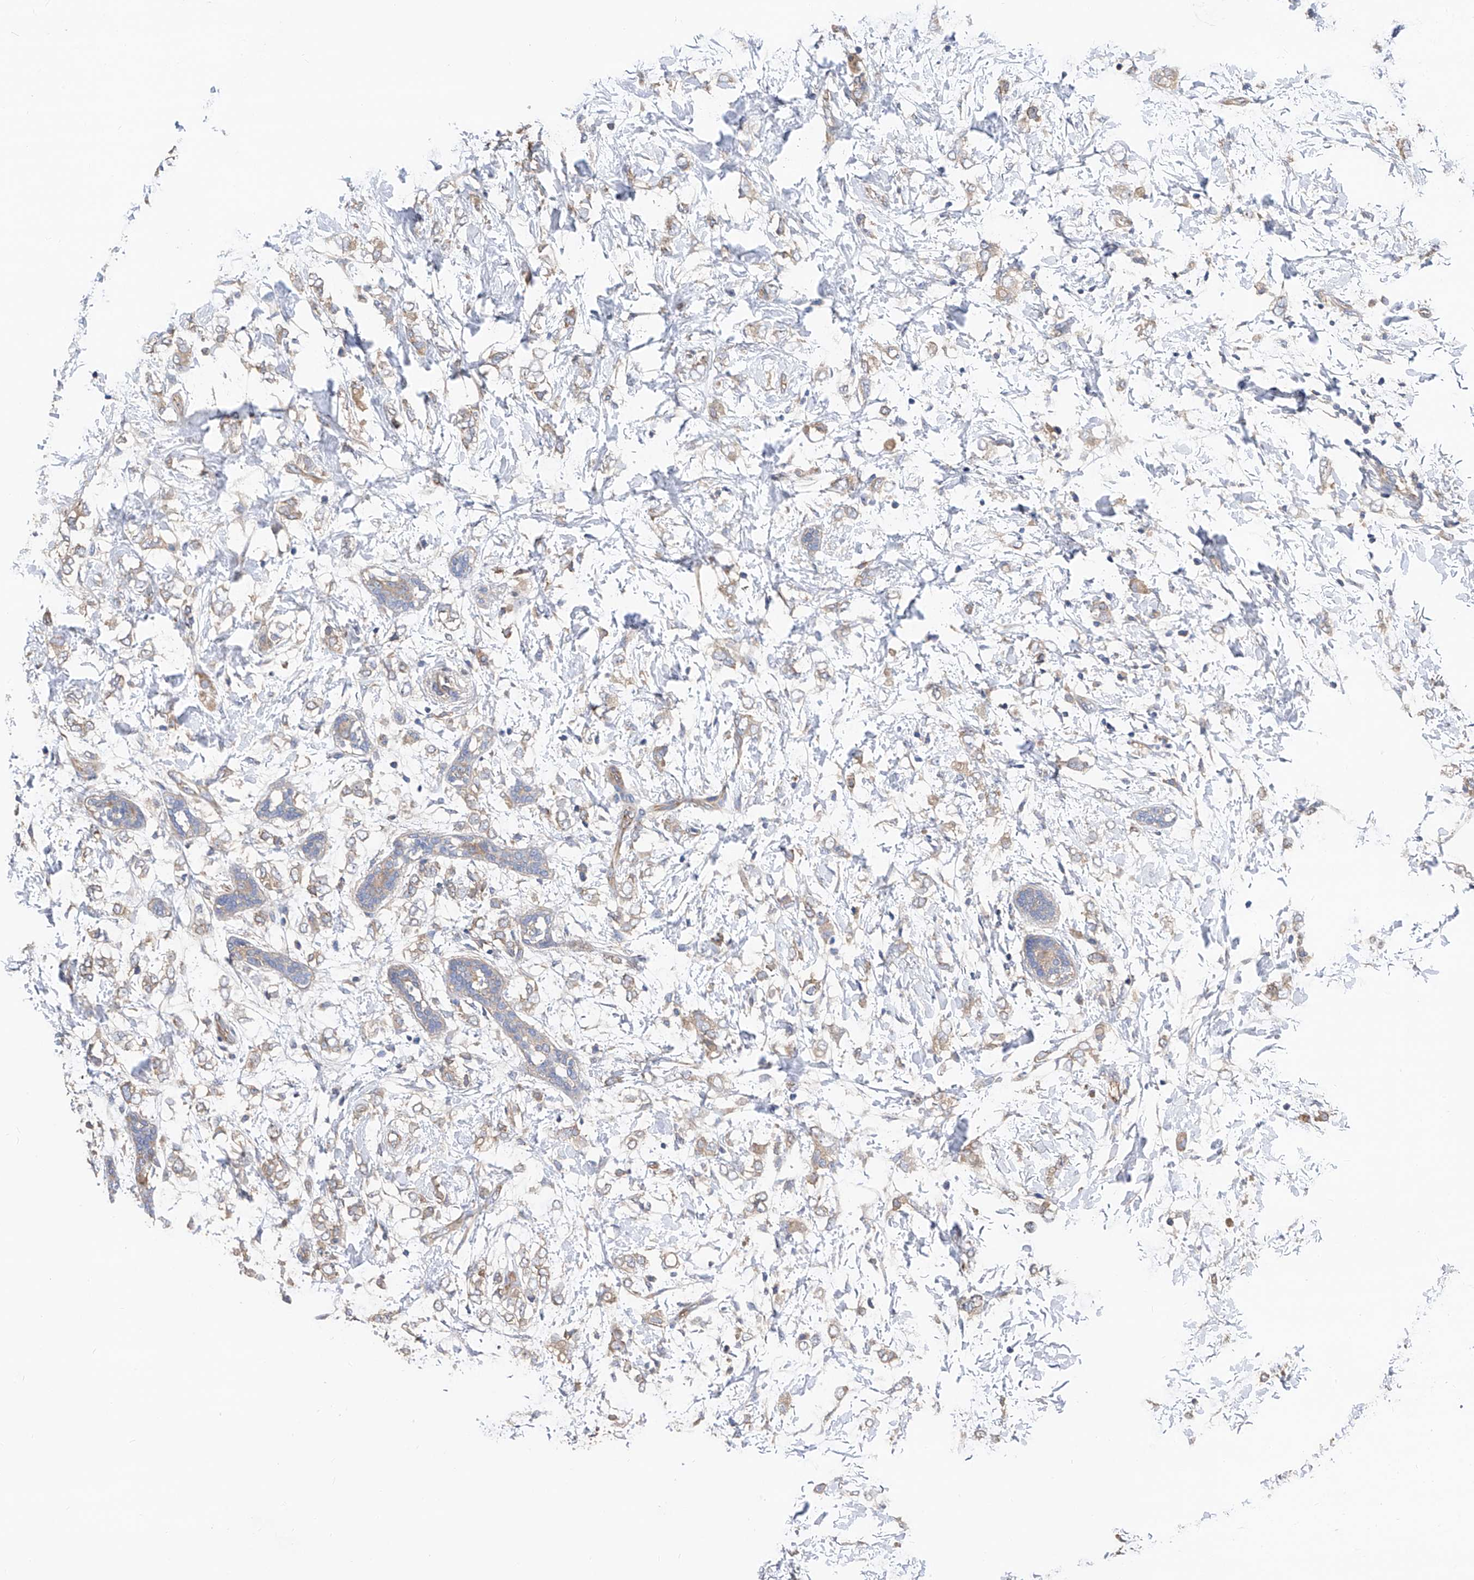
{"staining": {"intensity": "weak", "quantity": ">75%", "location": "cytoplasmic/membranous"}, "tissue": "breast cancer", "cell_type": "Tumor cells", "image_type": "cancer", "snomed": [{"axis": "morphology", "description": "Normal tissue, NOS"}, {"axis": "morphology", "description": "Lobular carcinoma"}, {"axis": "topography", "description": "Breast"}], "caption": "Brown immunohistochemical staining in lobular carcinoma (breast) displays weak cytoplasmic/membranous positivity in about >75% of tumor cells.", "gene": "PTK2", "patient": {"sex": "female", "age": 47}}